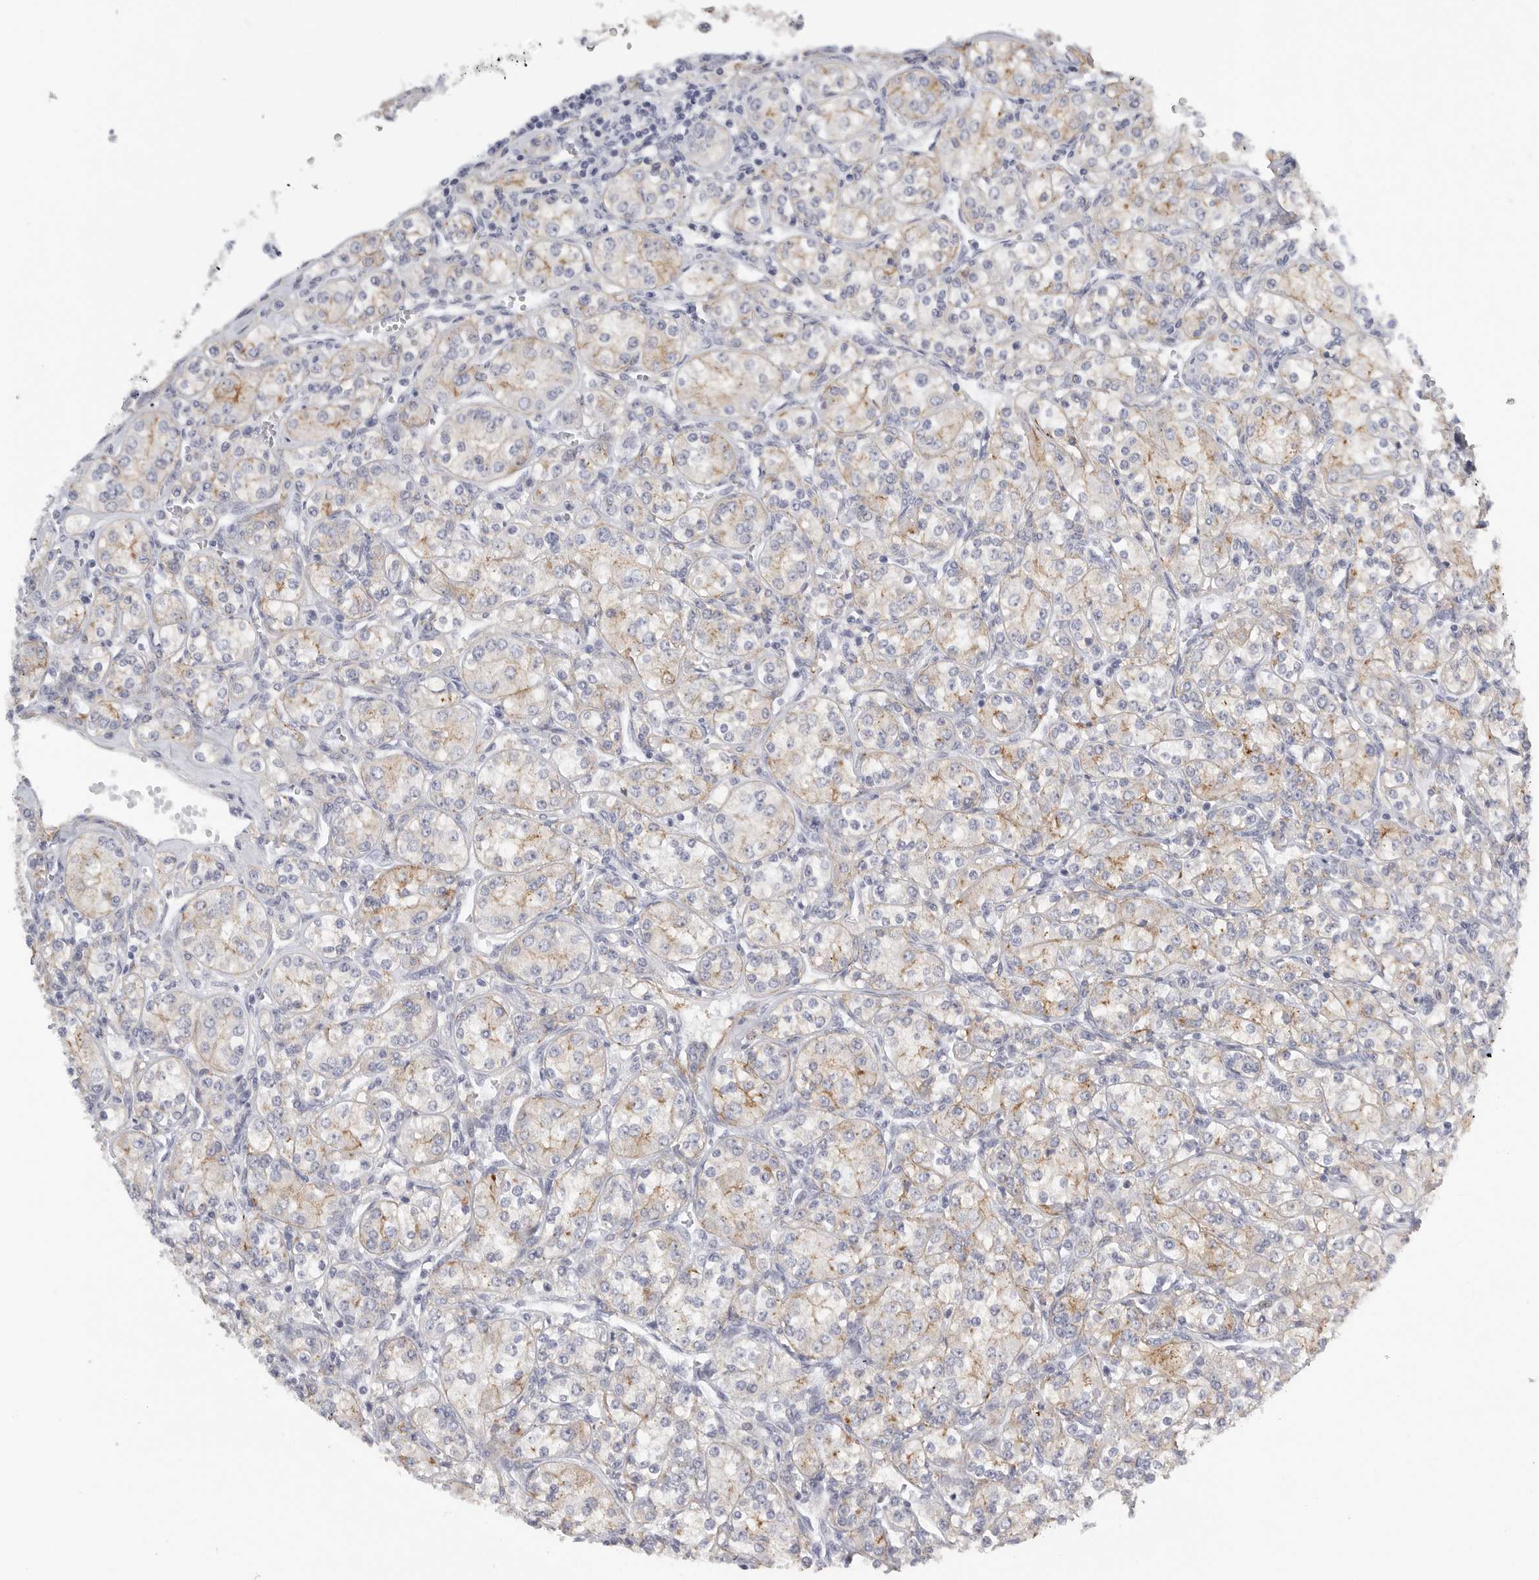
{"staining": {"intensity": "weak", "quantity": ">75%", "location": "cytoplasmic/membranous"}, "tissue": "renal cancer", "cell_type": "Tumor cells", "image_type": "cancer", "snomed": [{"axis": "morphology", "description": "Adenocarcinoma, NOS"}, {"axis": "topography", "description": "Kidney"}], "caption": "Immunohistochemistry micrograph of neoplastic tissue: renal adenocarcinoma stained using IHC shows low levels of weak protein expression localized specifically in the cytoplasmic/membranous of tumor cells, appearing as a cytoplasmic/membranous brown color.", "gene": "TNR", "patient": {"sex": "male", "age": 77}}